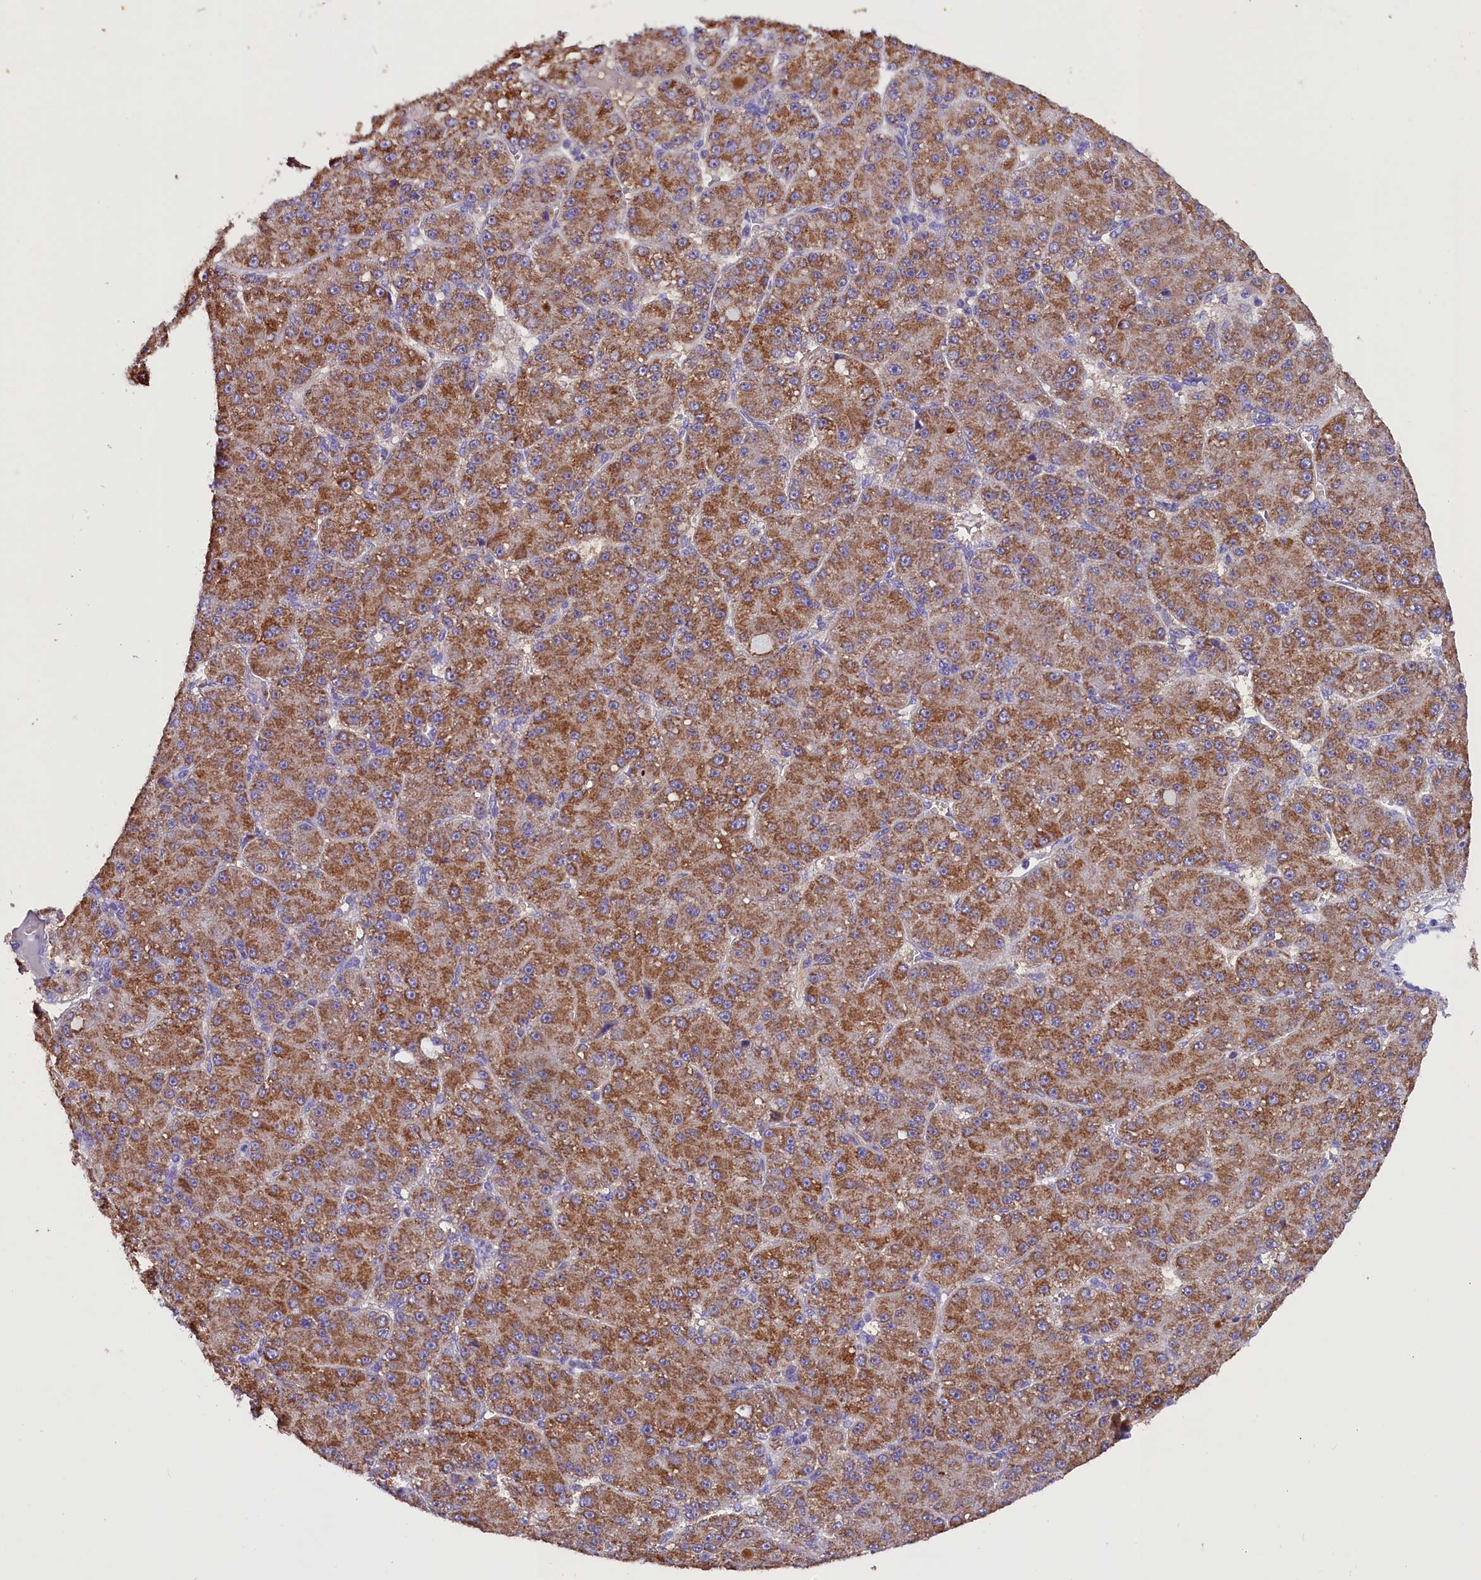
{"staining": {"intensity": "strong", "quantity": "25%-75%", "location": "cytoplasmic/membranous"}, "tissue": "liver cancer", "cell_type": "Tumor cells", "image_type": "cancer", "snomed": [{"axis": "morphology", "description": "Carcinoma, Hepatocellular, NOS"}, {"axis": "topography", "description": "Liver"}], "caption": "Tumor cells show strong cytoplasmic/membranous expression in approximately 25%-75% of cells in liver cancer (hepatocellular carcinoma).", "gene": "SIX5", "patient": {"sex": "male", "age": 67}}